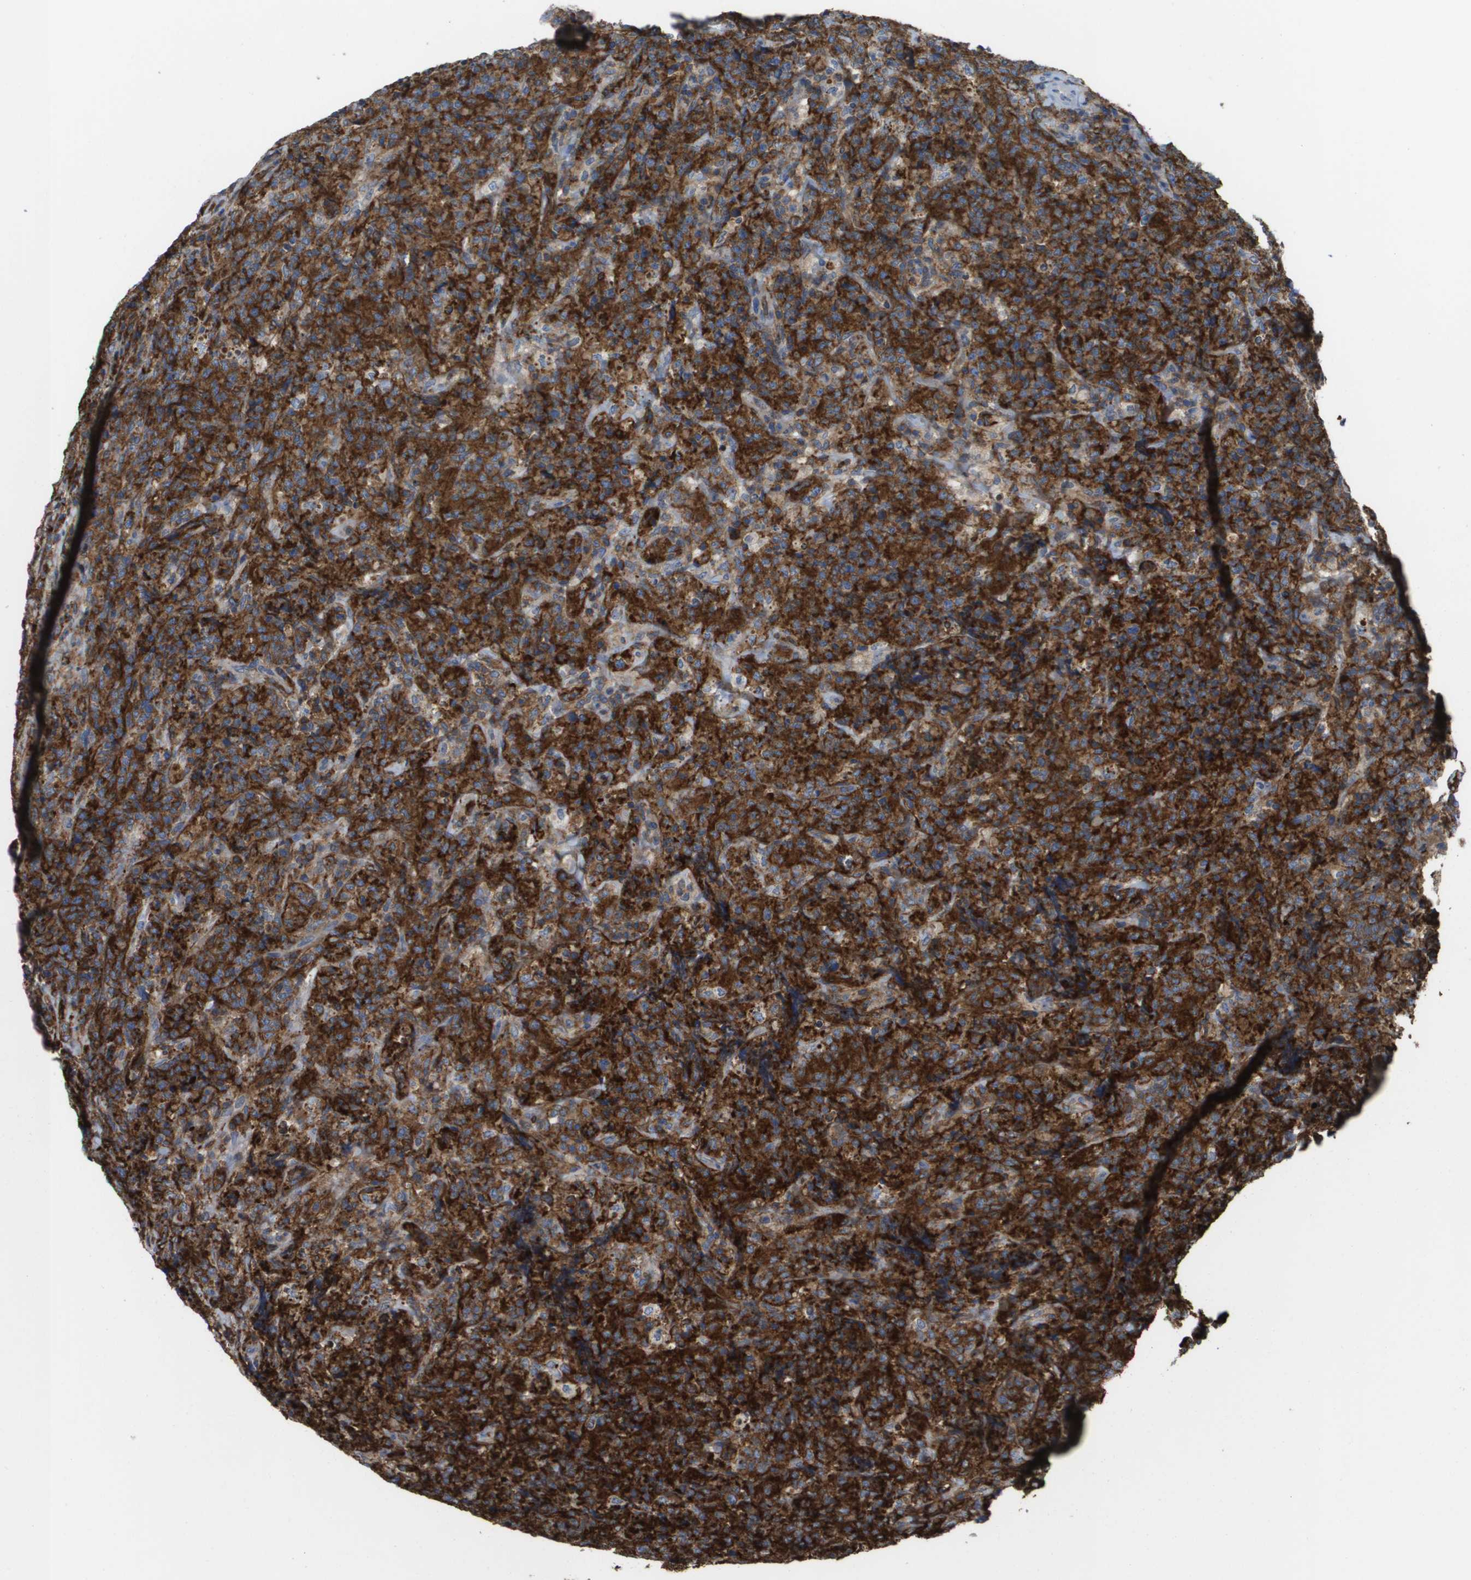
{"staining": {"intensity": "strong", "quantity": ">75%", "location": "cytoplasmic/membranous"}, "tissue": "lymphoma", "cell_type": "Tumor cells", "image_type": "cancer", "snomed": [{"axis": "morphology", "description": "Malignant lymphoma, non-Hodgkin's type, High grade"}, {"axis": "topography", "description": "Tonsil"}], "caption": "Strong cytoplasmic/membranous expression is present in about >75% of tumor cells in malignant lymphoma, non-Hodgkin's type (high-grade).", "gene": "PASK", "patient": {"sex": "female", "age": 36}}